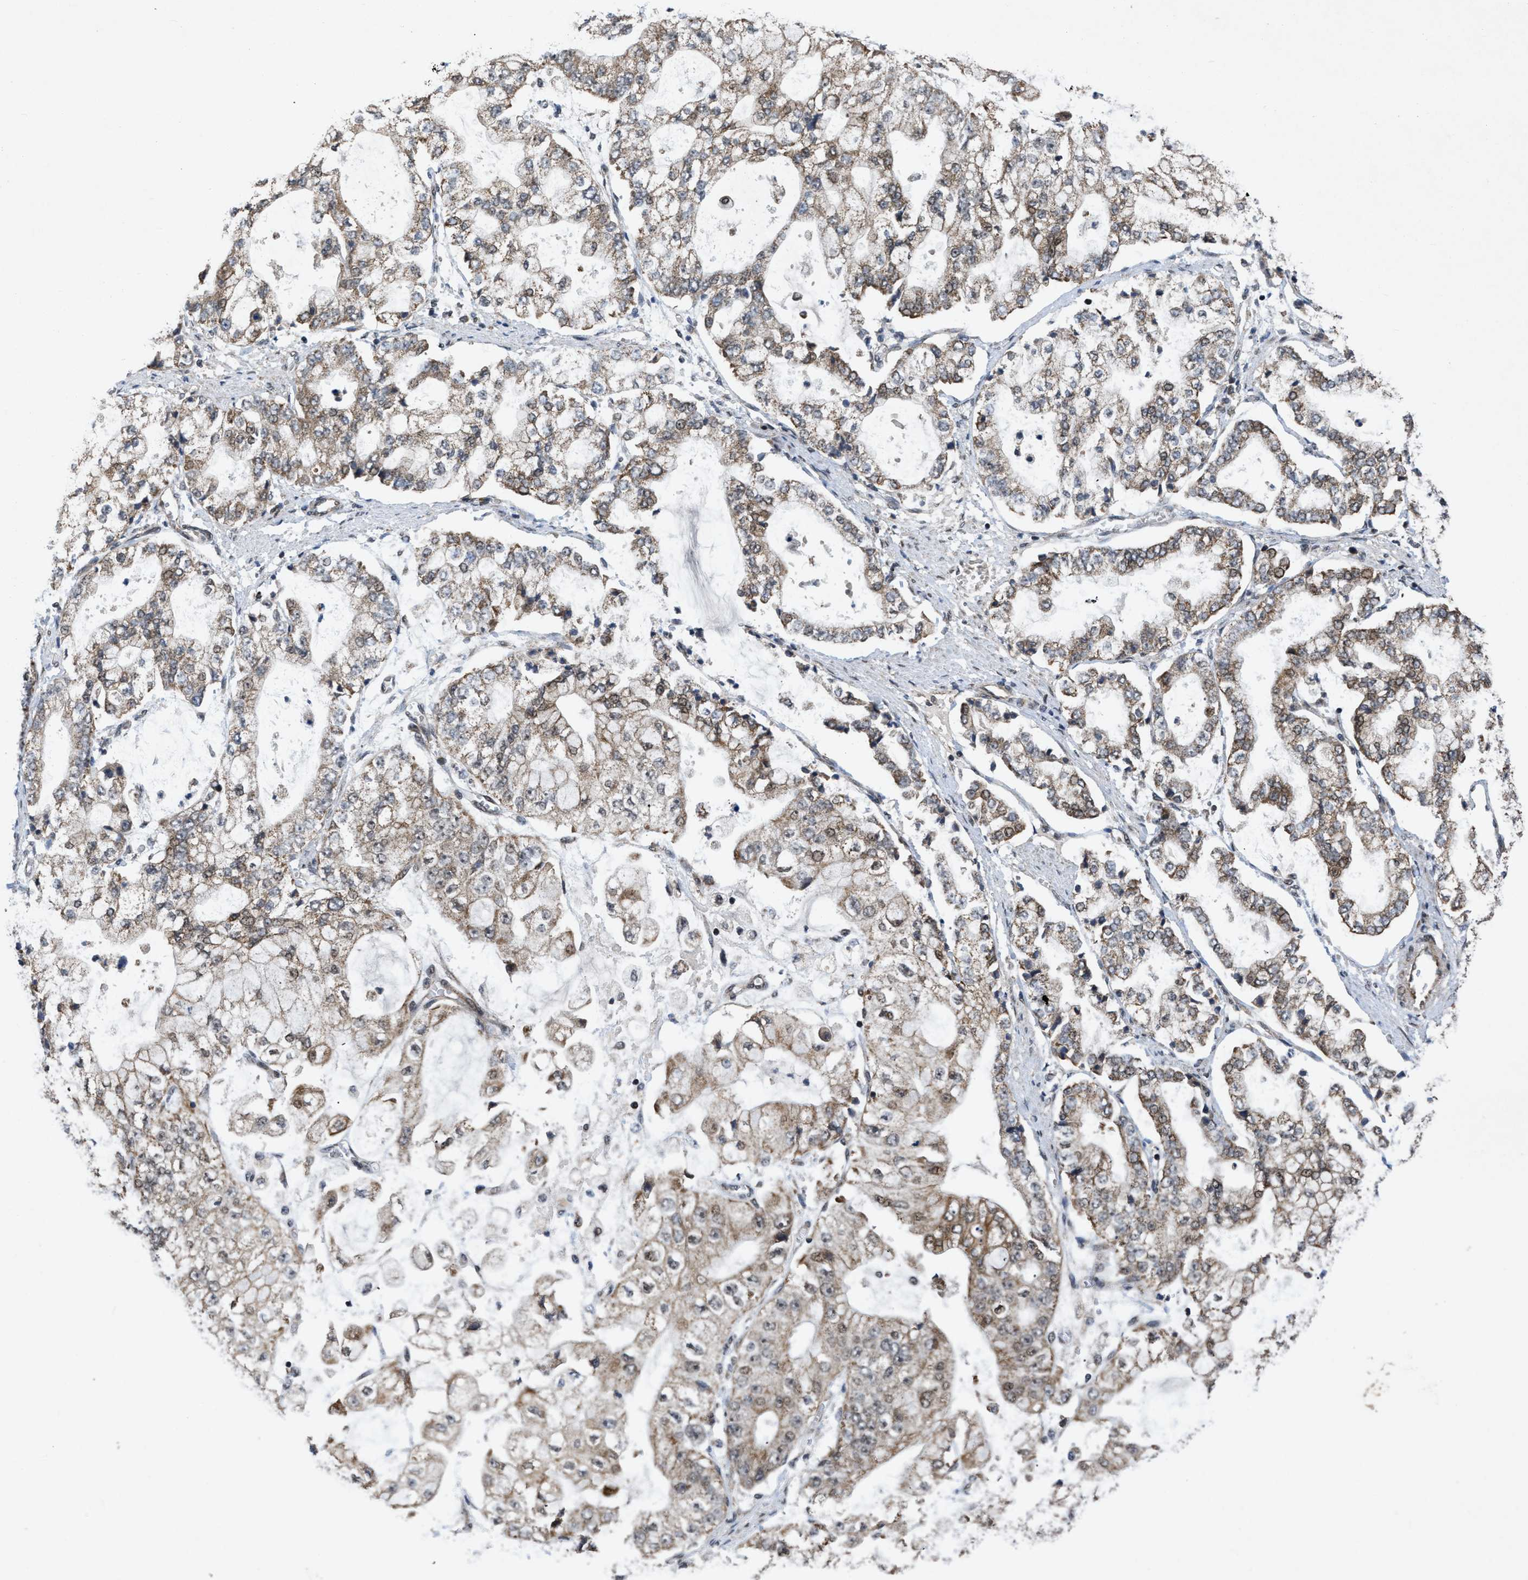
{"staining": {"intensity": "weak", "quantity": ">75%", "location": "cytoplasmic/membranous"}, "tissue": "stomach cancer", "cell_type": "Tumor cells", "image_type": "cancer", "snomed": [{"axis": "morphology", "description": "Adenocarcinoma, NOS"}, {"axis": "topography", "description": "Stomach"}], "caption": "Protein expression analysis of adenocarcinoma (stomach) displays weak cytoplasmic/membranous staining in about >75% of tumor cells.", "gene": "ZNHIT1", "patient": {"sex": "male", "age": 76}}